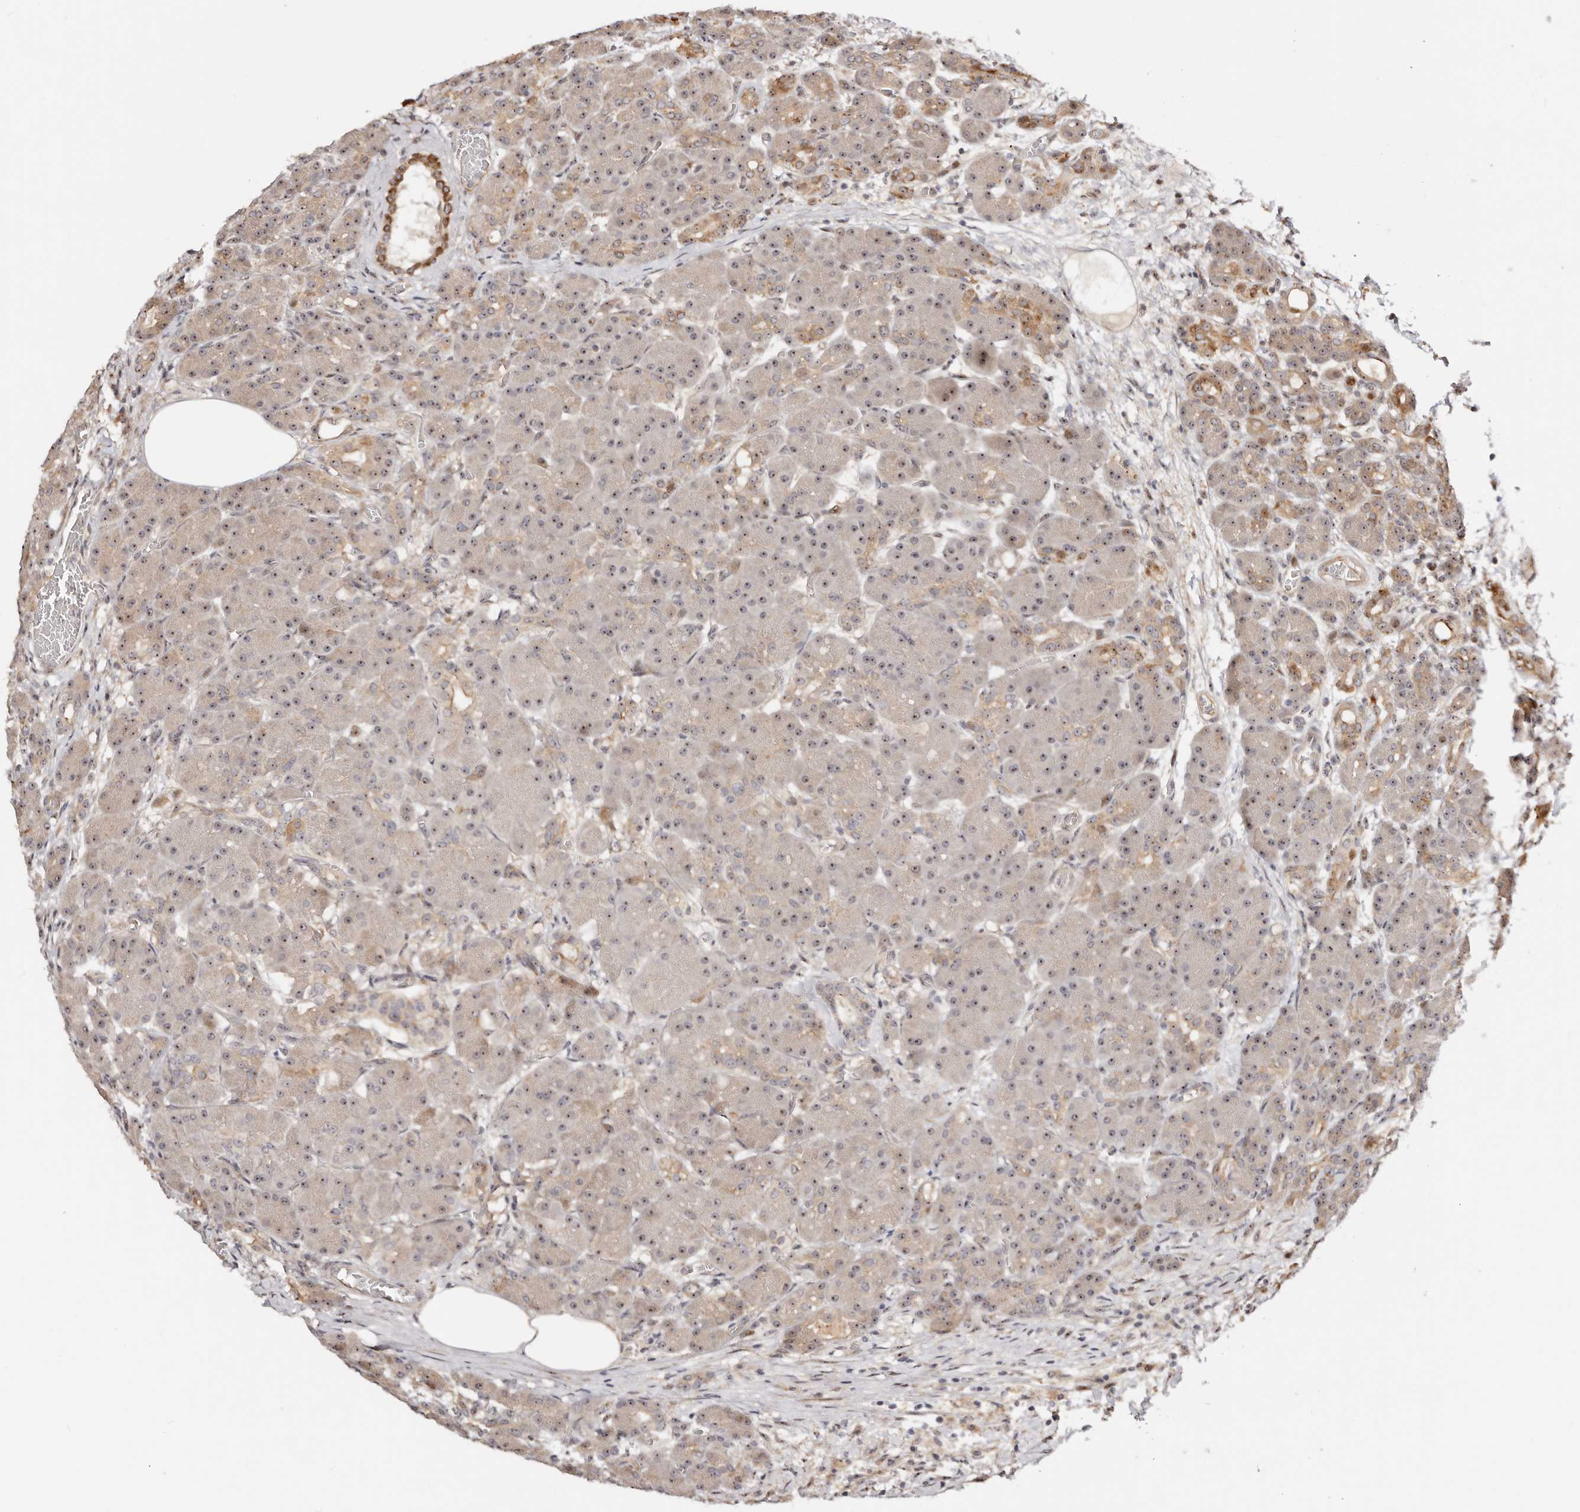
{"staining": {"intensity": "moderate", "quantity": ">75%", "location": "cytoplasmic/membranous,nuclear"}, "tissue": "pancreas", "cell_type": "Exocrine glandular cells", "image_type": "normal", "snomed": [{"axis": "morphology", "description": "Normal tissue, NOS"}, {"axis": "topography", "description": "Pancreas"}], "caption": "Approximately >75% of exocrine glandular cells in benign human pancreas show moderate cytoplasmic/membranous,nuclear protein expression as visualized by brown immunohistochemical staining.", "gene": "ODF2L", "patient": {"sex": "male", "age": 63}}